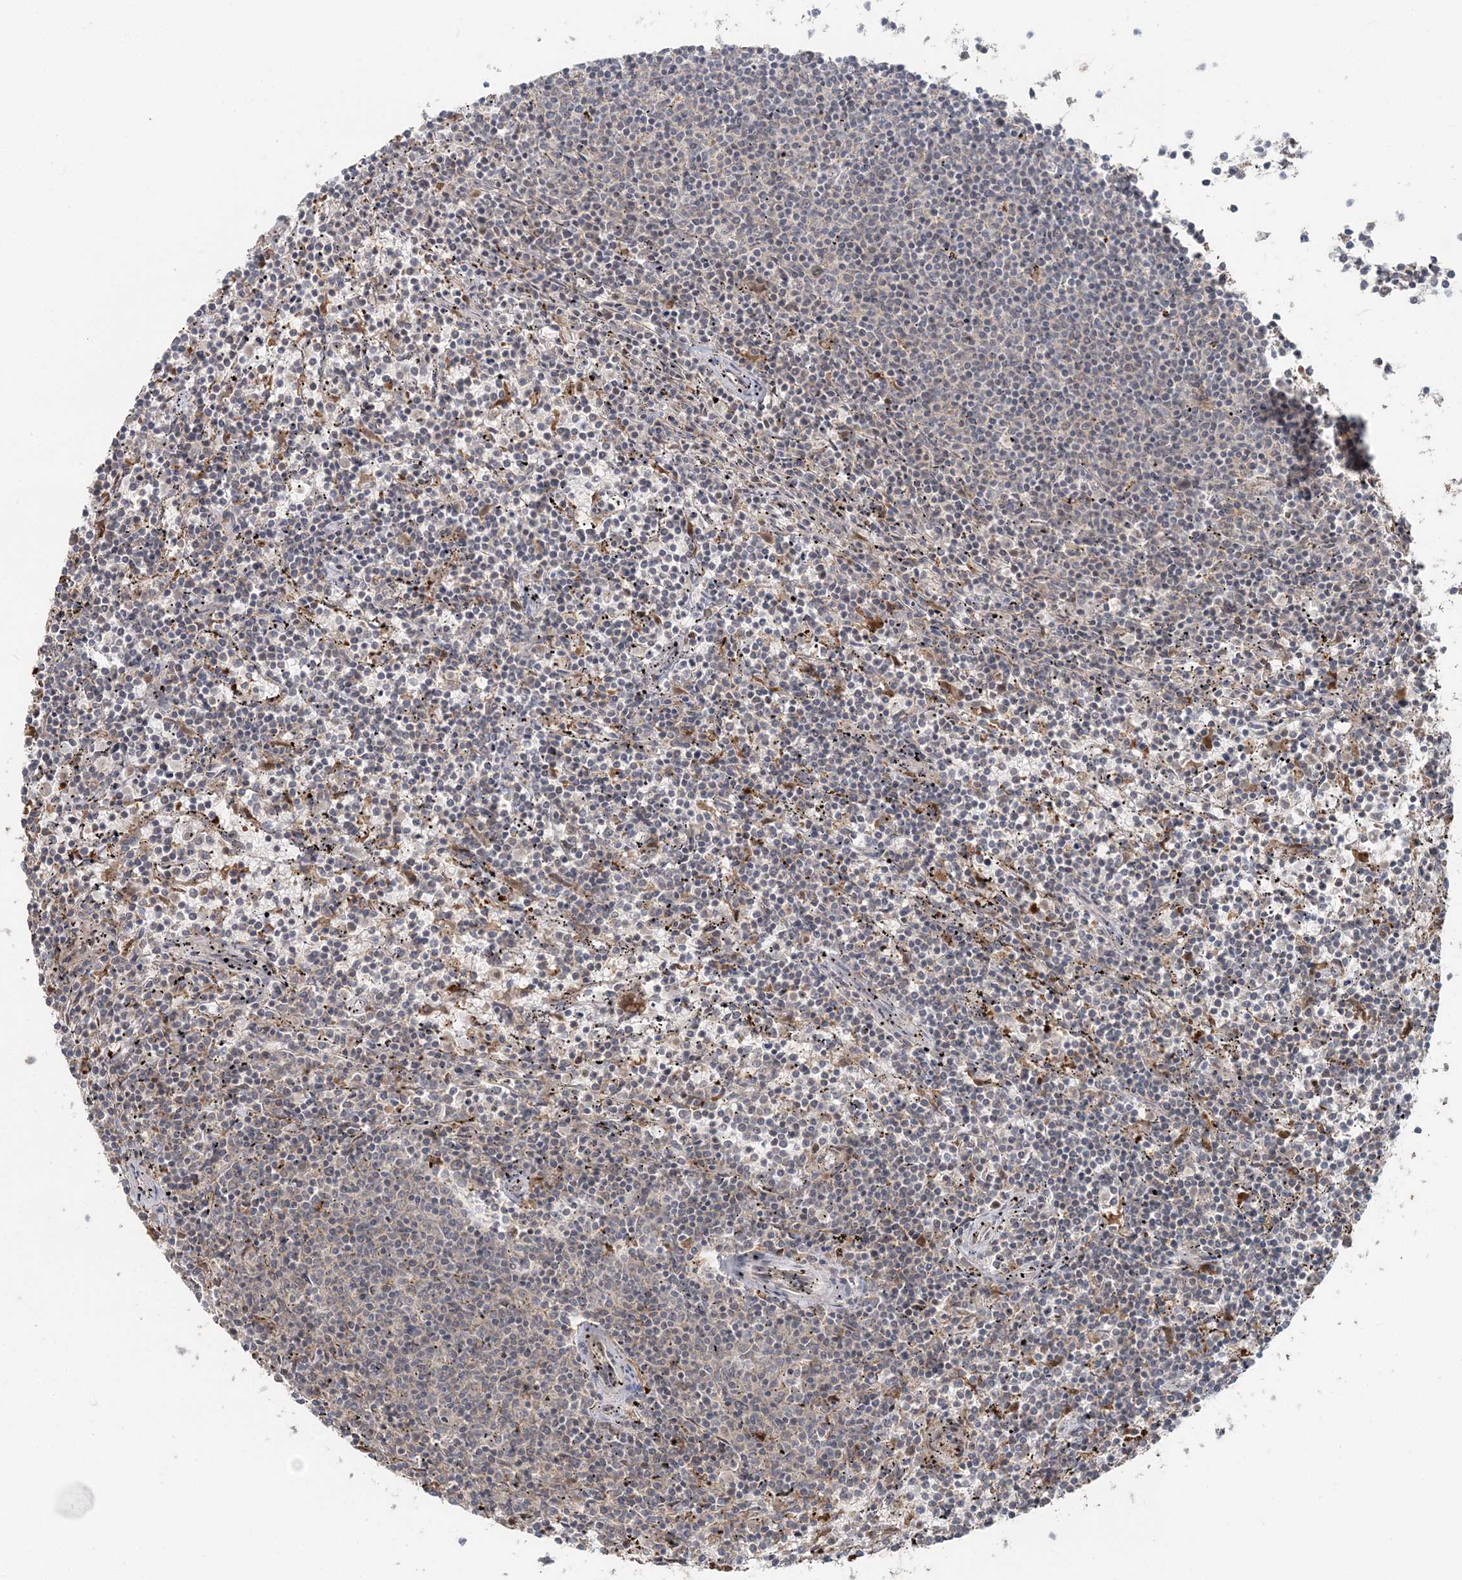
{"staining": {"intensity": "negative", "quantity": "none", "location": "none"}, "tissue": "lymphoma", "cell_type": "Tumor cells", "image_type": "cancer", "snomed": [{"axis": "morphology", "description": "Malignant lymphoma, non-Hodgkin's type, Low grade"}, {"axis": "topography", "description": "Spleen"}], "caption": "IHC image of low-grade malignant lymphoma, non-Hodgkin's type stained for a protein (brown), which reveals no staining in tumor cells.", "gene": "SLU7", "patient": {"sex": "female", "age": 50}}